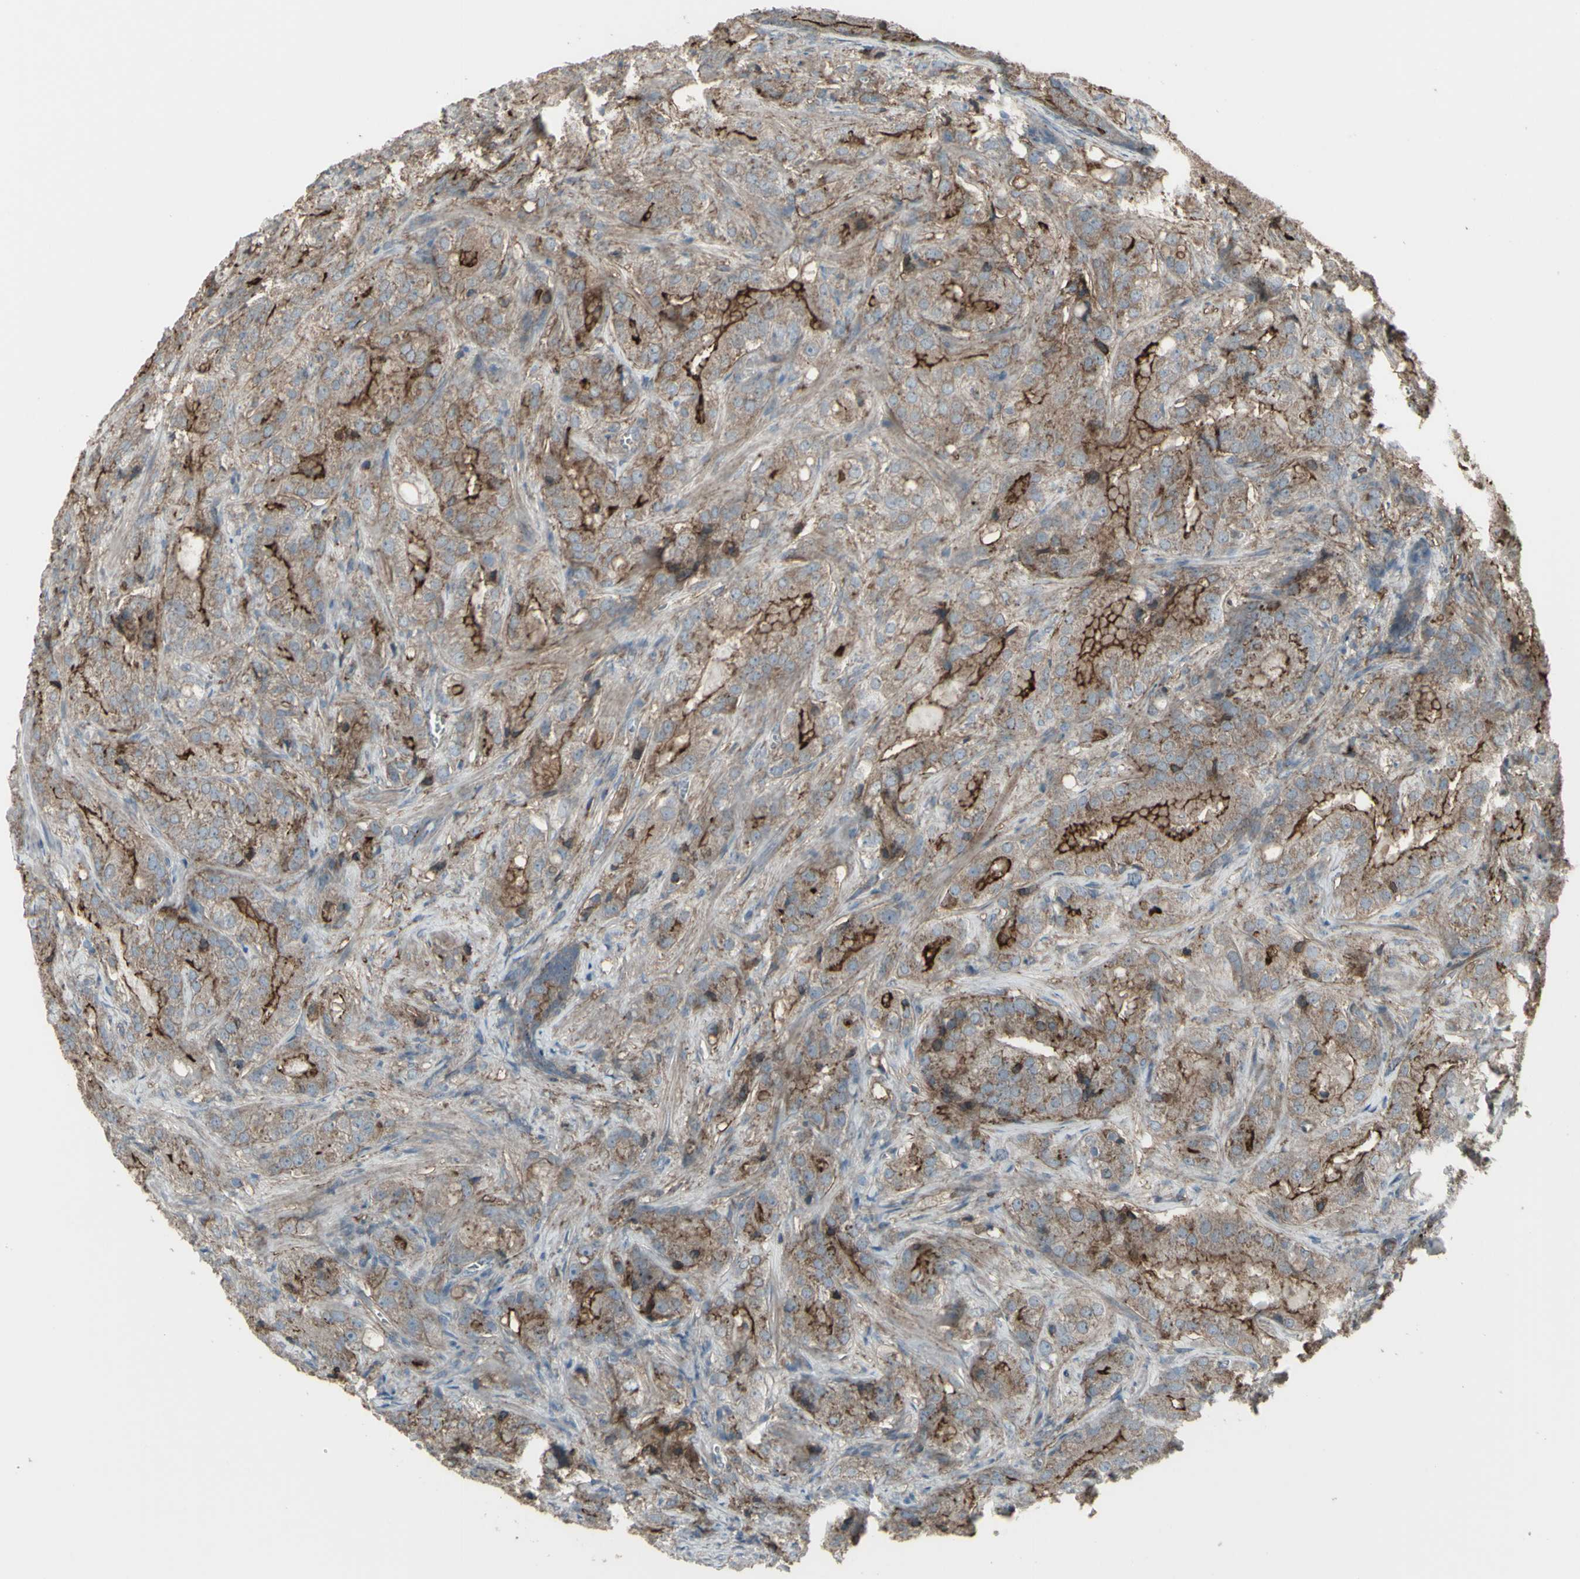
{"staining": {"intensity": "moderate", "quantity": "25%-75%", "location": "cytoplasmic/membranous"}, "tissue": "prostate cancer", "cell_type": "Tumor cells", "image_type": "cancer", "snomed": [{"axis": "morphology", "description": "Adenocarcinoma, High grade"}, {"axis": "topography", "description": "Prostate"}], "caption": "Prostate adenocarcinoma (high-grade) stained with a brown dye demonstrates moderate cytoplasmic/membranous positive positivity in about 25%-75% of tumor cells.", "gene": "SMO", "patient": {"sex": "male", "age": 64}}